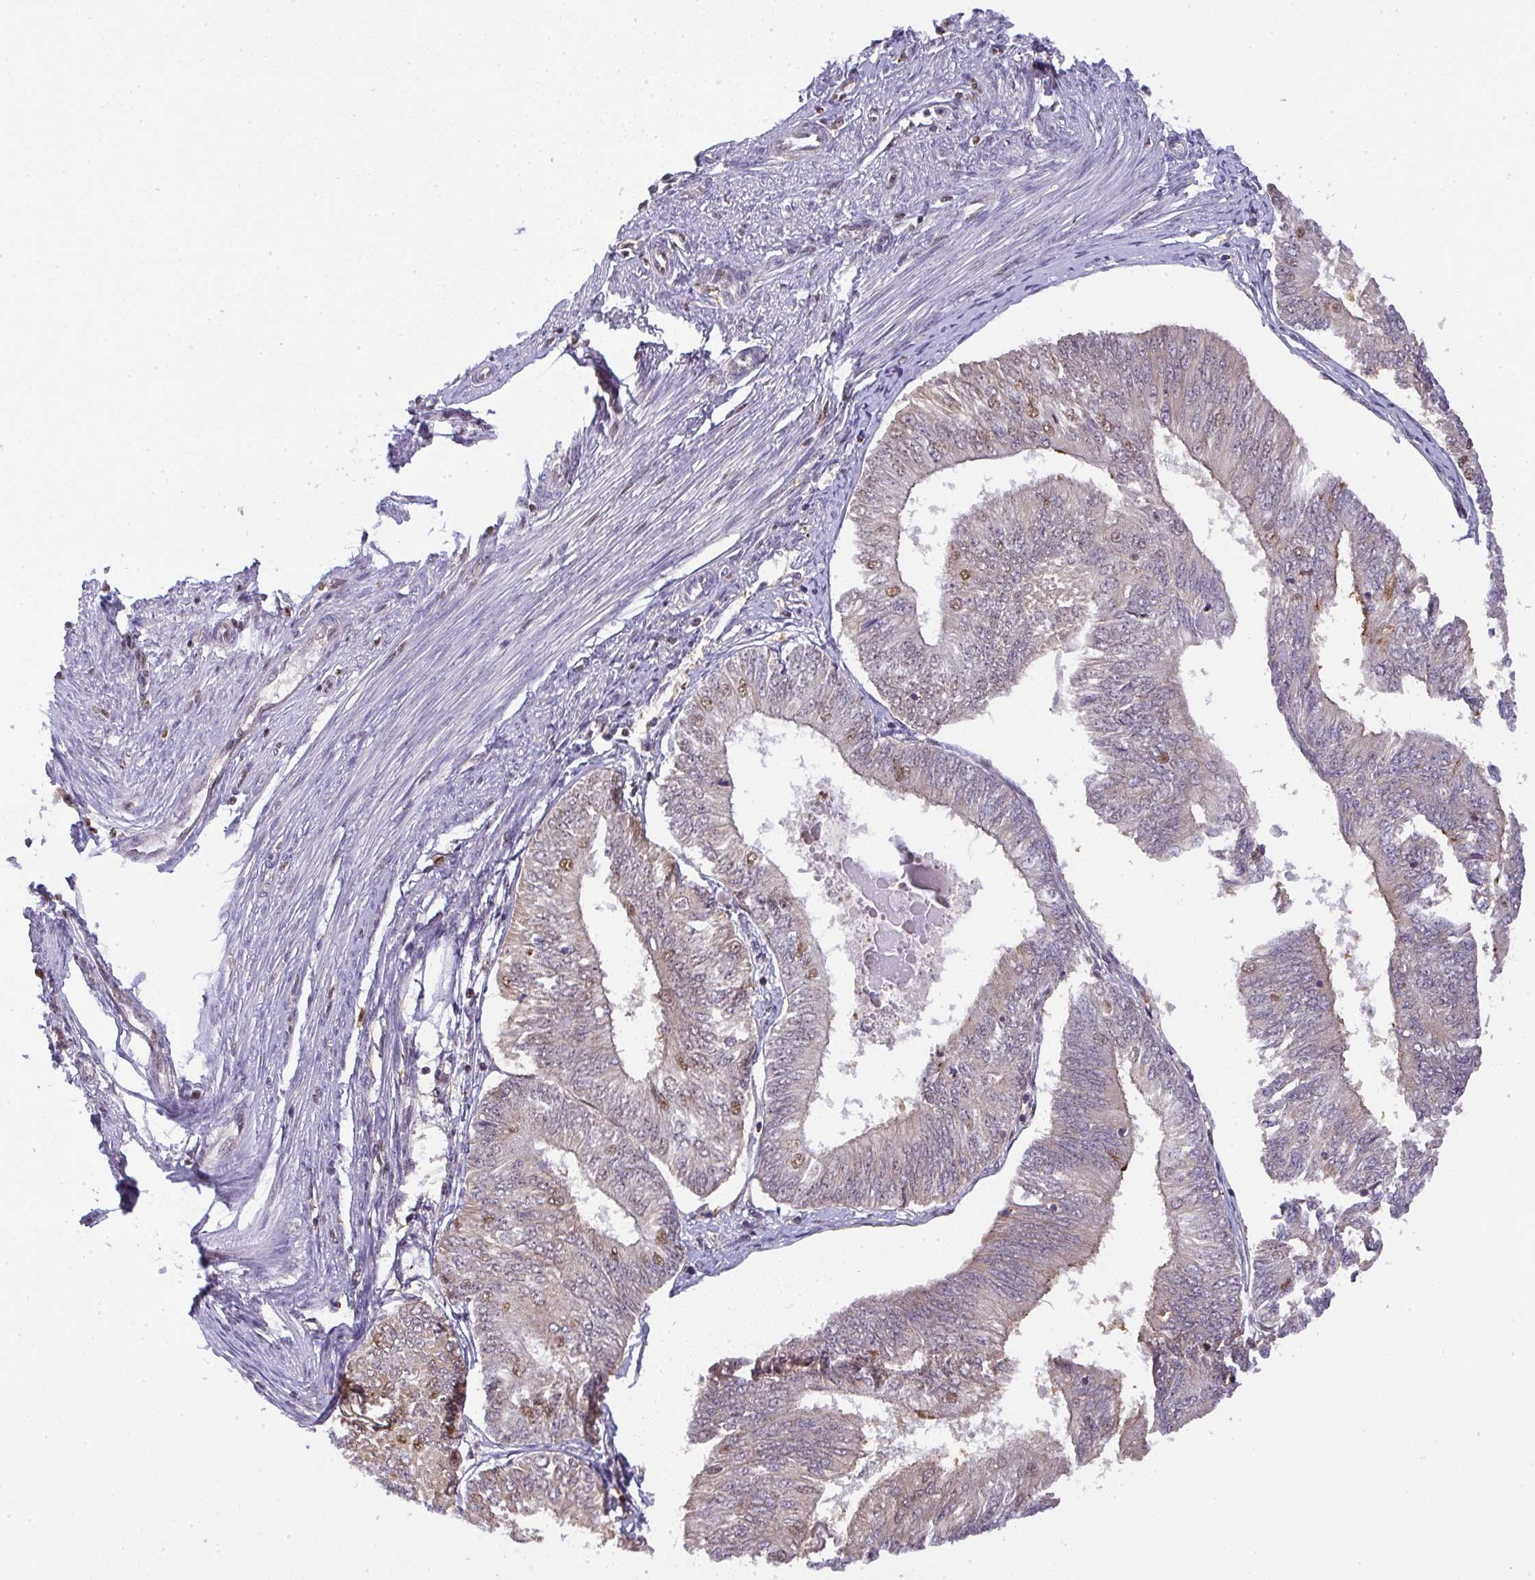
{"staining": {"intensity": "weak", "quantity": "<25%", "location": "nuclear"}, "tissue": "endometrial cancer", "cell_type": "Tumor cells", "image_type": "cancer", "snomed": [{"axis": "morphology", "description": "Adenocarcinoma, NOS"}, {"axis": "topography", "description": "Endometrium"}], "caption": "Endometrial cancer stained for a protein using IHC demonstrates no staining tumor cells.", "gene": "BBX", "patient": {"sex": "female", "age": 58}}